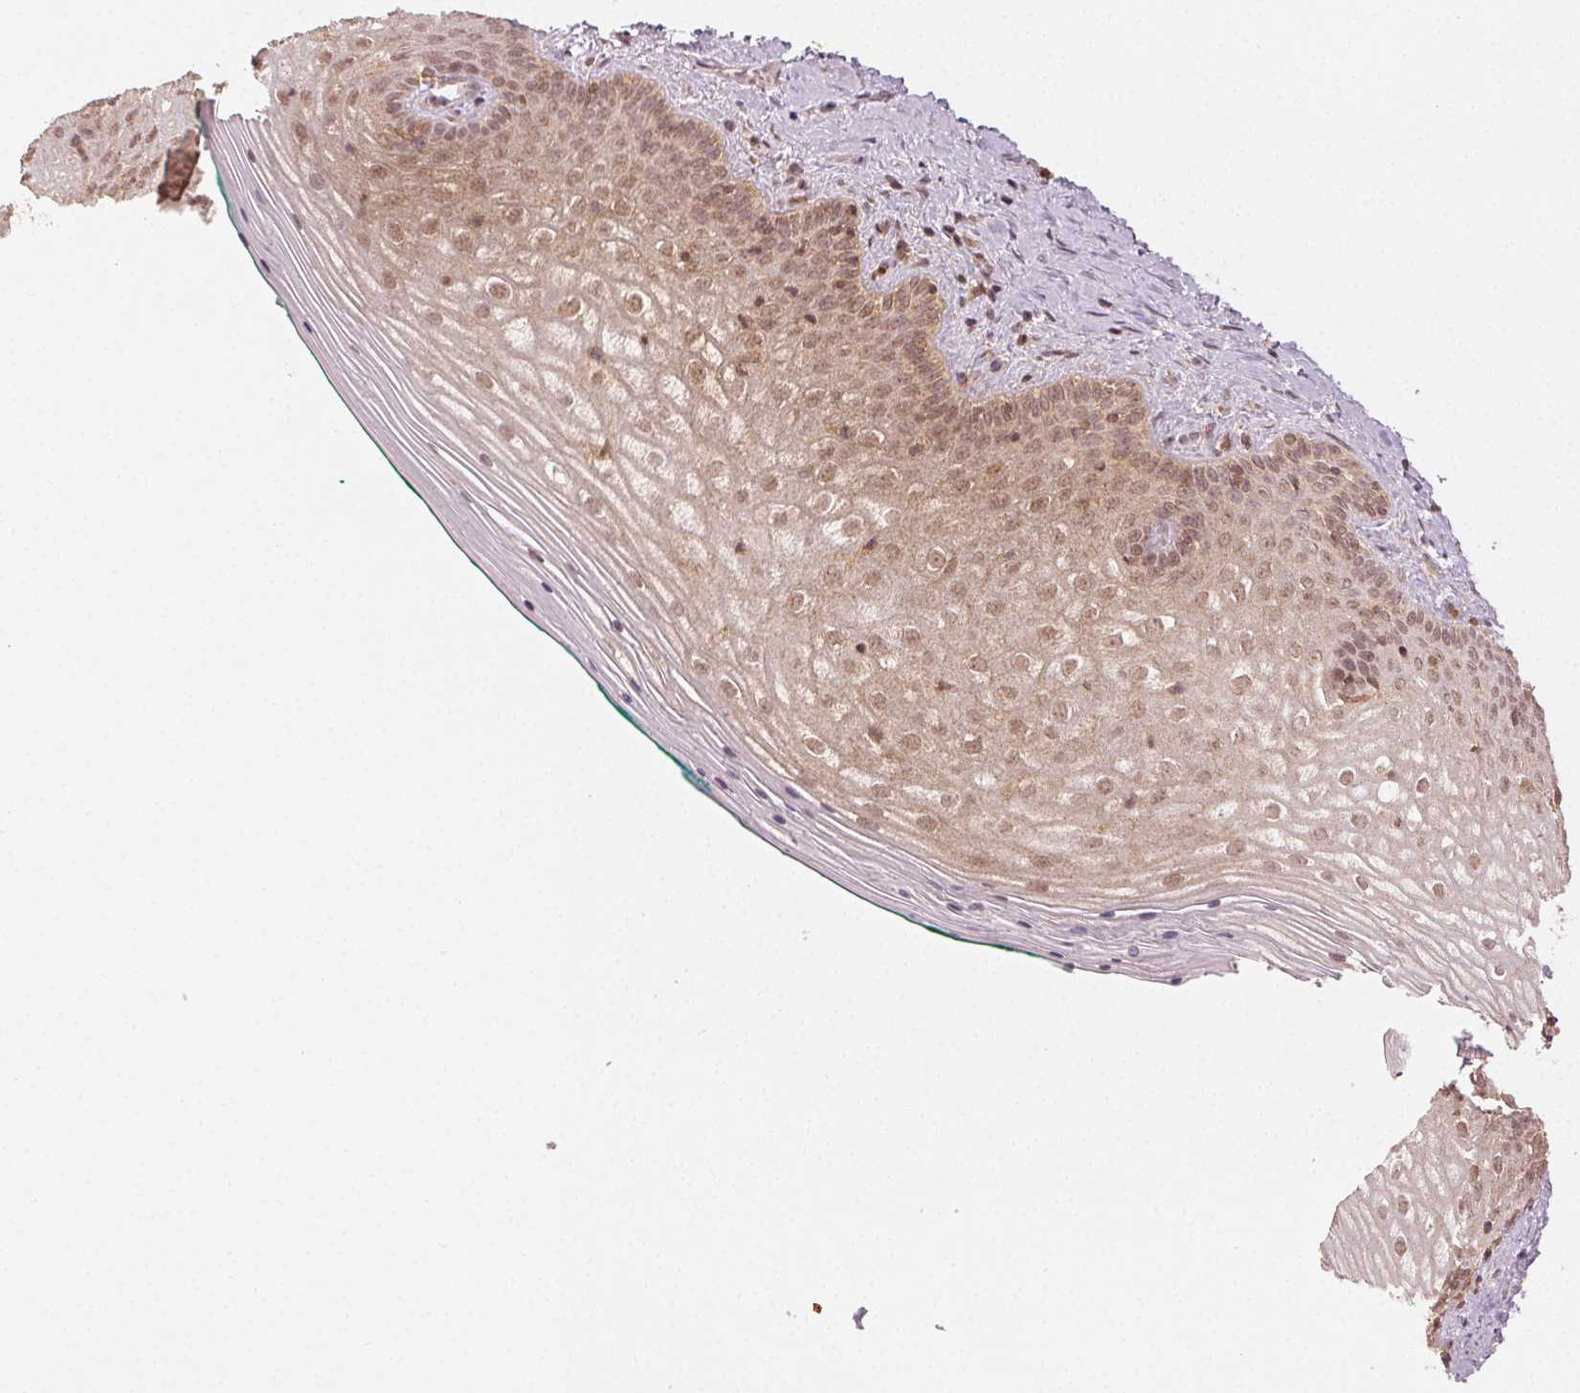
{"staining": {"intensity": "moderate", "quantity": ">75%", "location": "cytoplasmic/membranous,nuclear"}, "tissue": "vagina", "cell_type": "Squamous epithelial cells", "image_type": "normal", "snomed": [{"axis": "morphology", "description": "Normal tissue, NOS"}, {"axis": "topography", "description": "Vagina"}], "caption": "Immunohistochemical staining of benign vagina displays medium levels of moderate cytoplasmic/membranous,nuclear staining in approximately >75% of squamous epithelial cells.", "gene": "MAPK14", "patient": {"sex": "female", "age": 45}}